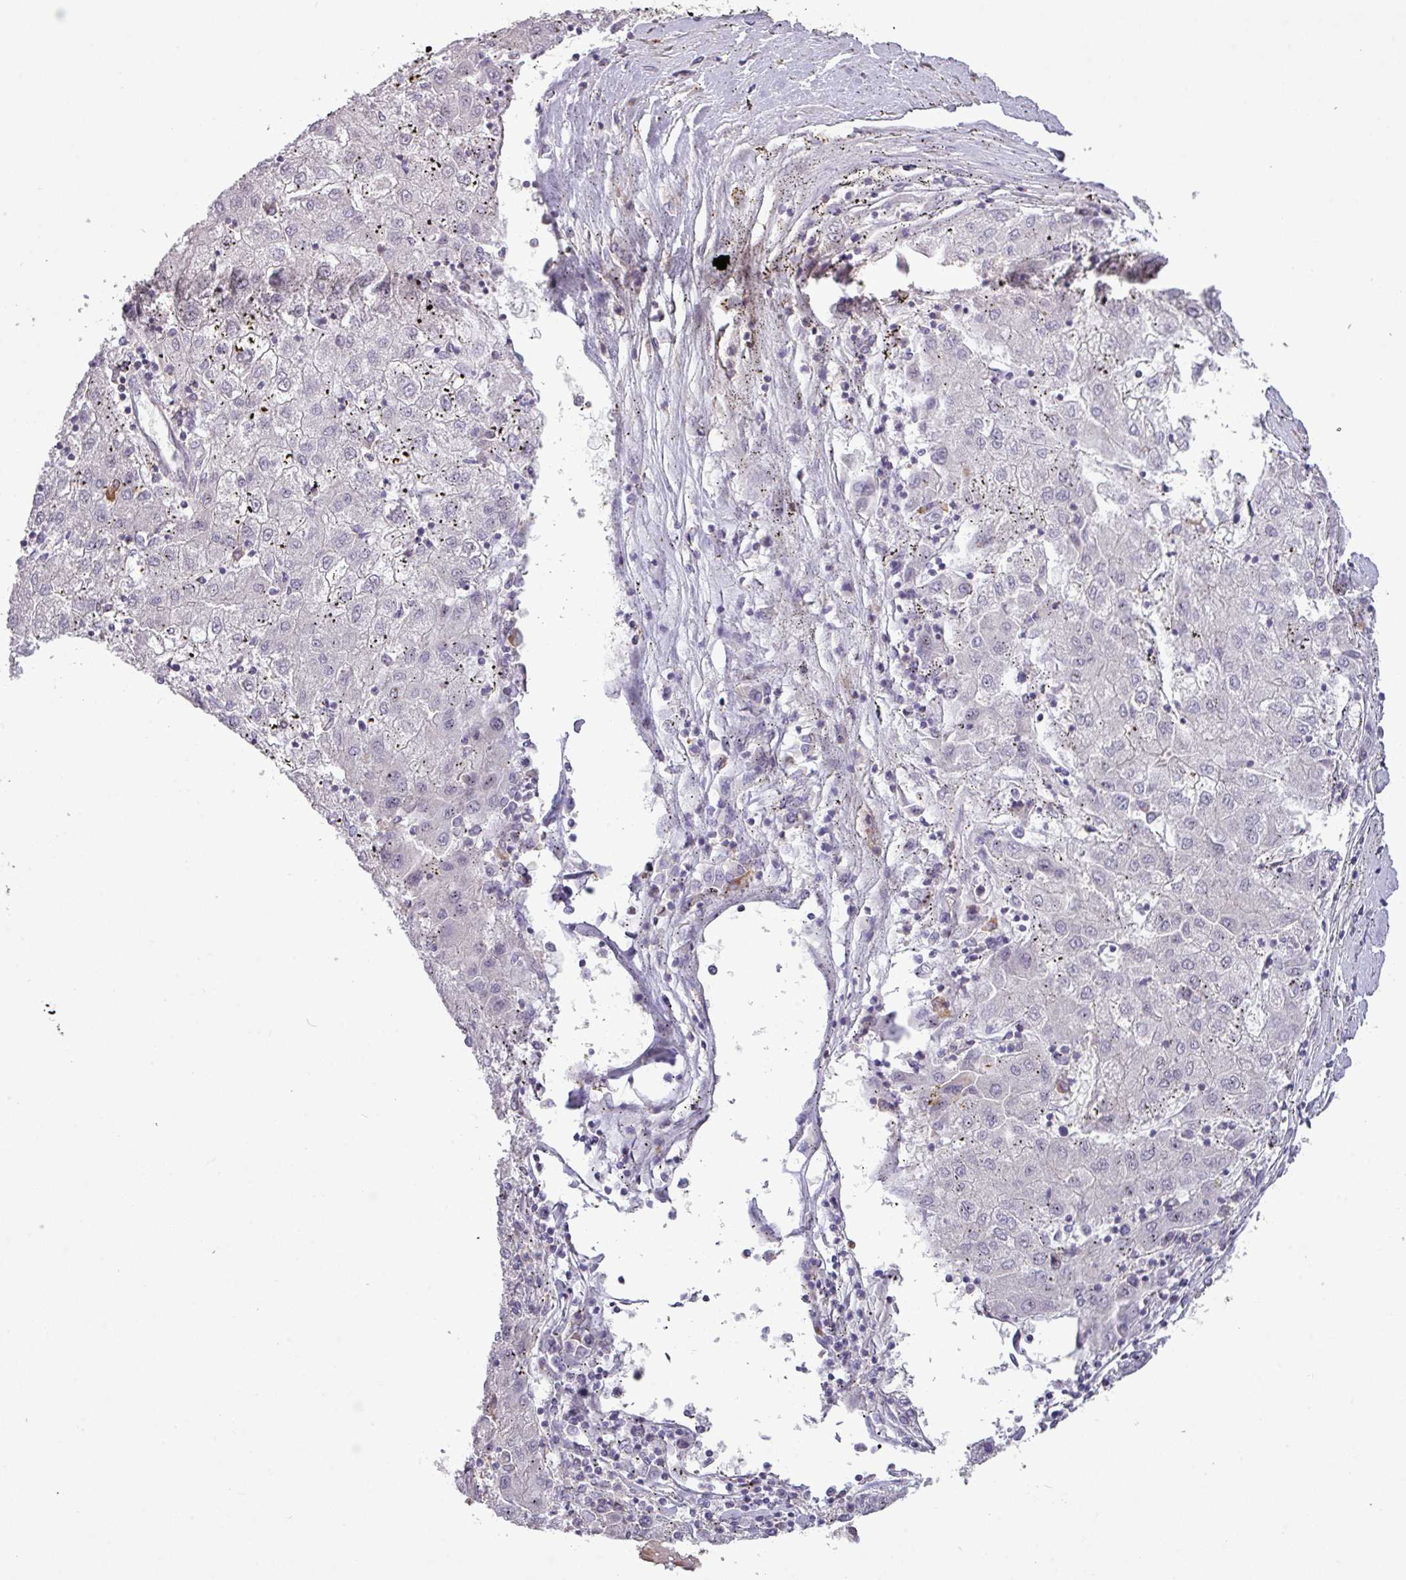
{"staining": {"intensity": "negative", "quantity": "none", "location": "none"}, "tissue": "liver cancer", "cell_type": "Tumor cells", "image_type": "cancer", "snomed": [{"axis": "morphology", "description": "Carcinoma, Hepatocellular, NOS"}, {"axis": "topography", "description": "Liver"}], "caption": "Immunohistochemical staining of human liver cancer shows no significant expression in tumor cells.", "gene": "TPRA1", "patient": {"sex": "male", "age": 72}}